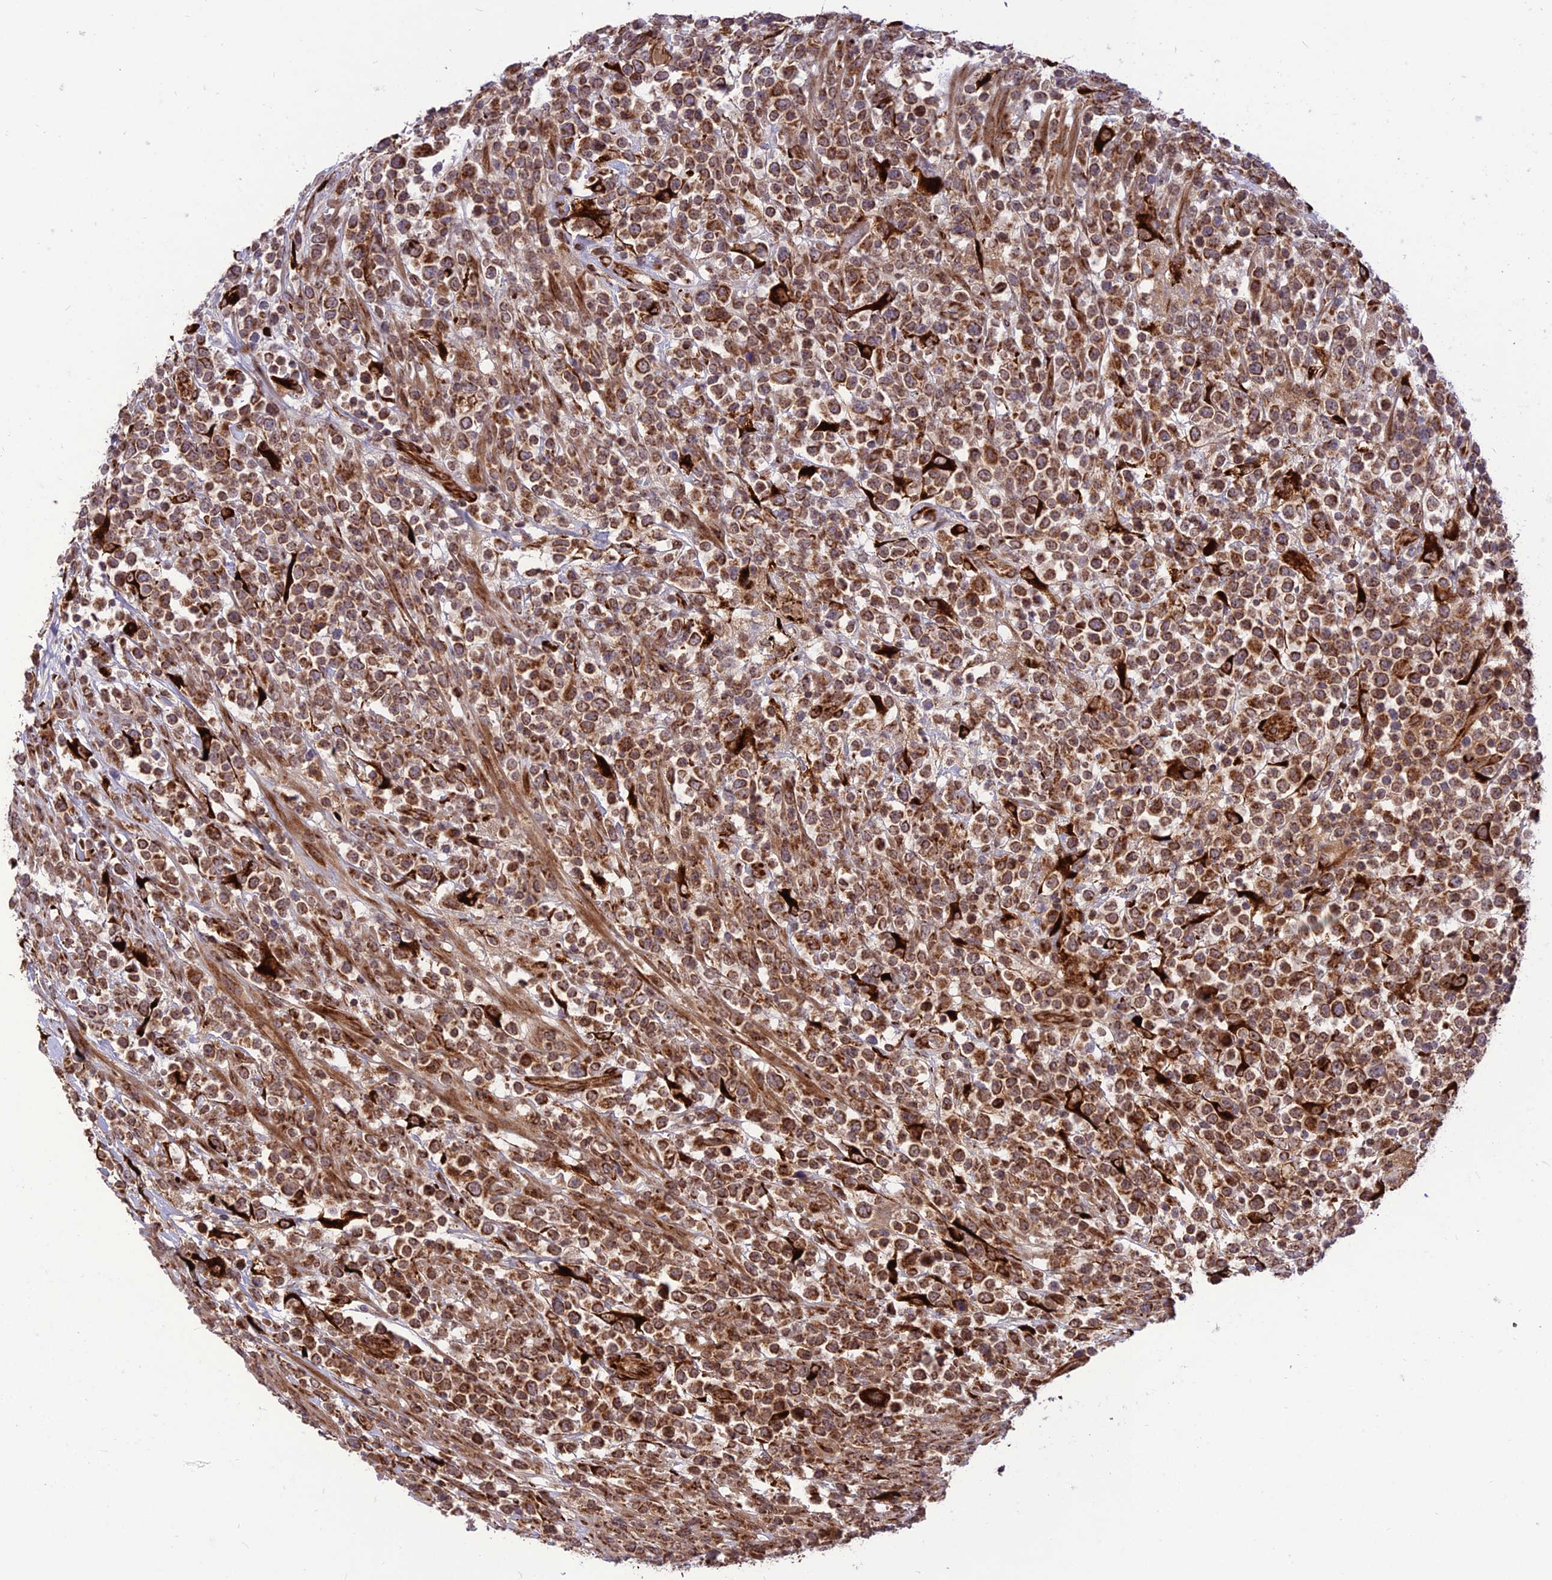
{"staining": {"intensity": "strong", "quantity": ">75%", "location": "cytoplasmic/membranous"}, "tissue": "lymphoma", "cell_type": "Tumor cells", "image_type": "cancer", "snomed": [{"axis": "morphology", "description": "Malignant lymphoma, non-Hodgkin's type, High grade"}, {"axis": "topography", "description": "Colon"}], "caption": "High-grade malignant lymphoma, non-Hodgkin's type stained for a protein (brown) displays strong cytoplasmic/membranous positive positivity in approximately >75% of tumor cells.", "gene": "CRTAP", "patient": {"sex": "female", "age": 53}}